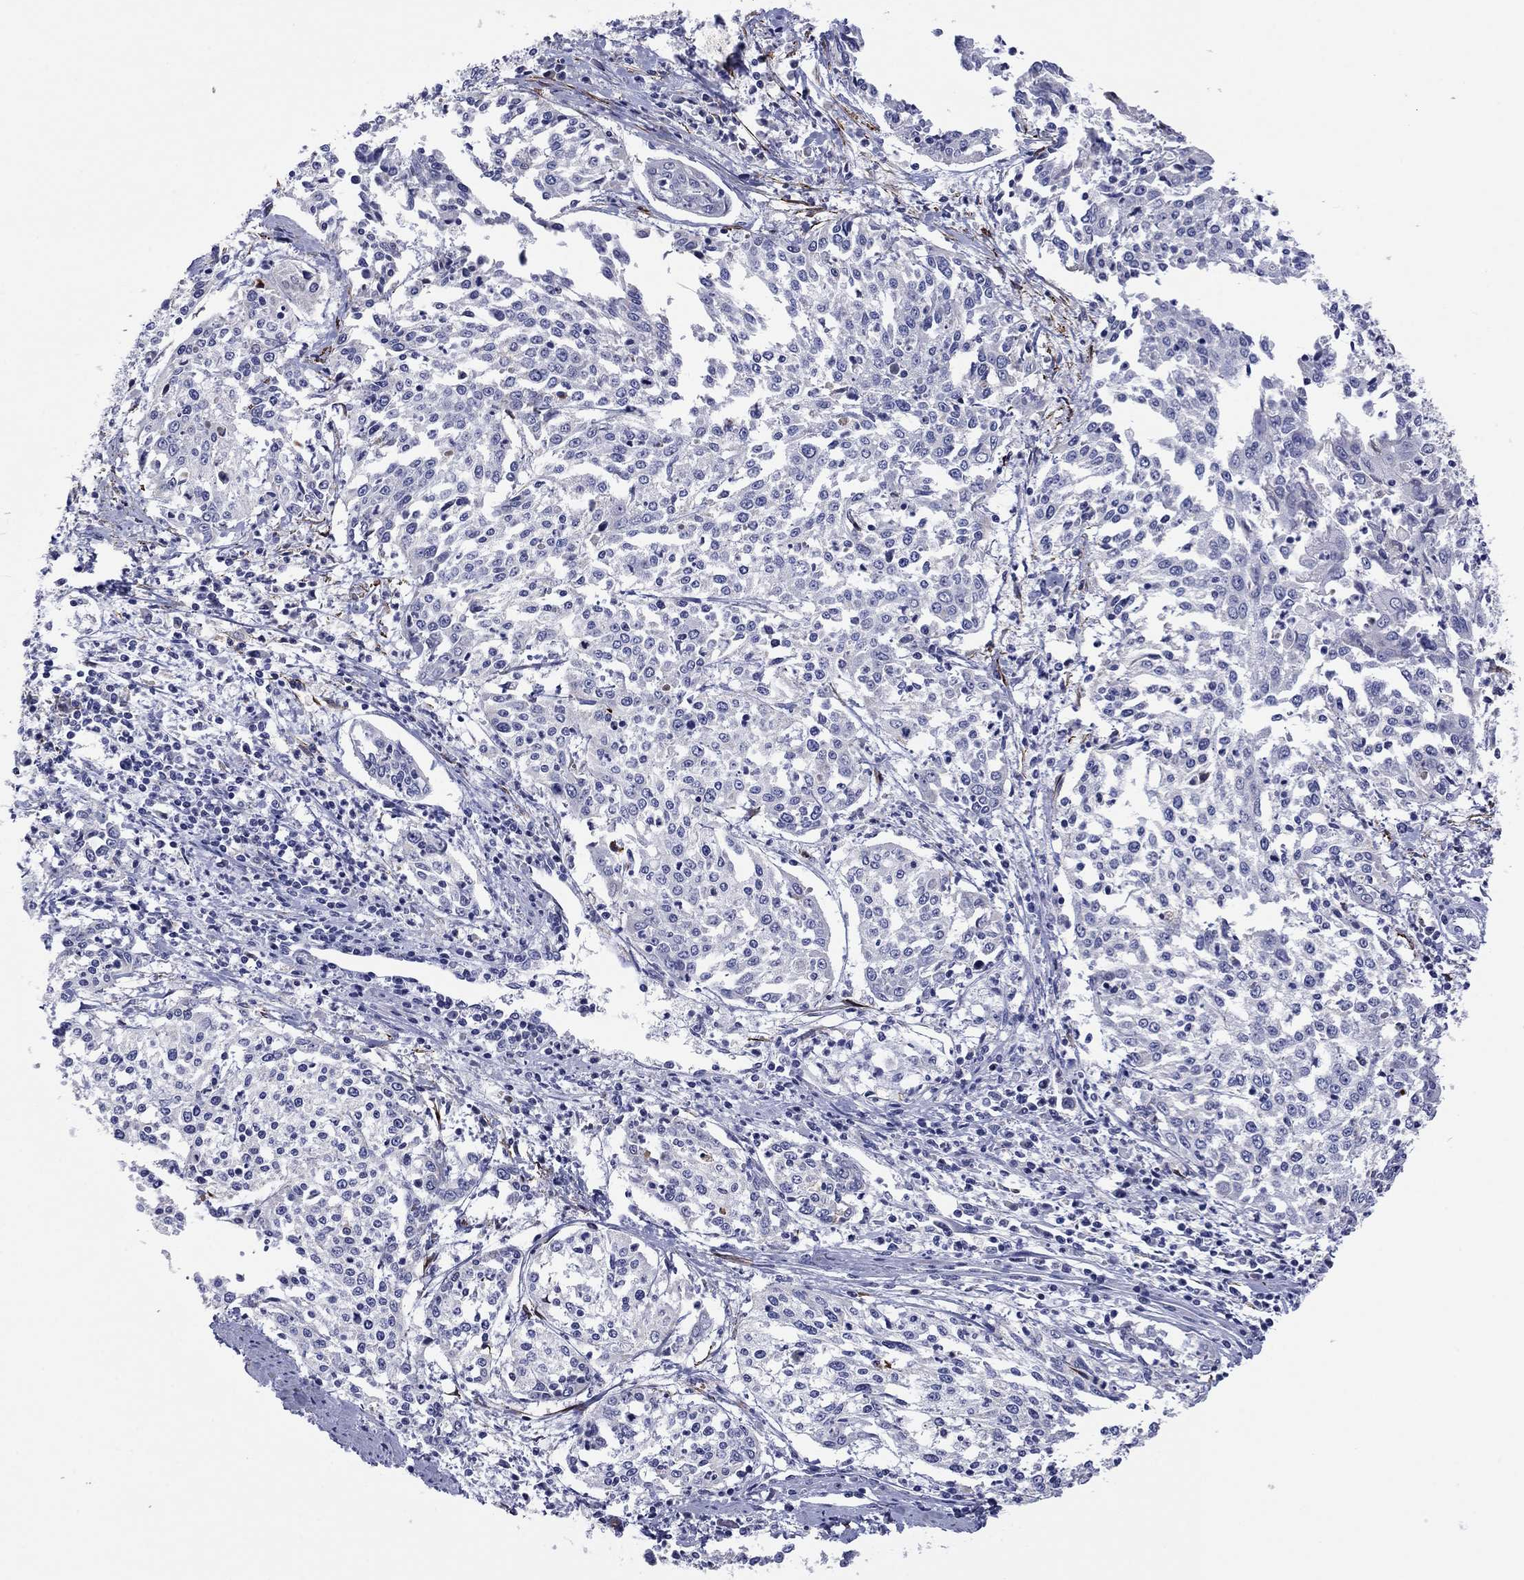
{"staining": {"intensity": "negative", "quantity": "none", "location": "none"}, "tissue": "cervical cancer", "cell_type": "Tumor cells", "image_type": "cancer", "snomed": [{"axis": "morphology", "description": "Squamous cell carcinoma, NOS"}, {"axis": "topography", "description": "Cervix"}], "caption": "Tumor cells are negative for protein expression in human cervical cancer.", "gene": "MGST3", "patient": {"sex": "female", "age": 41}}